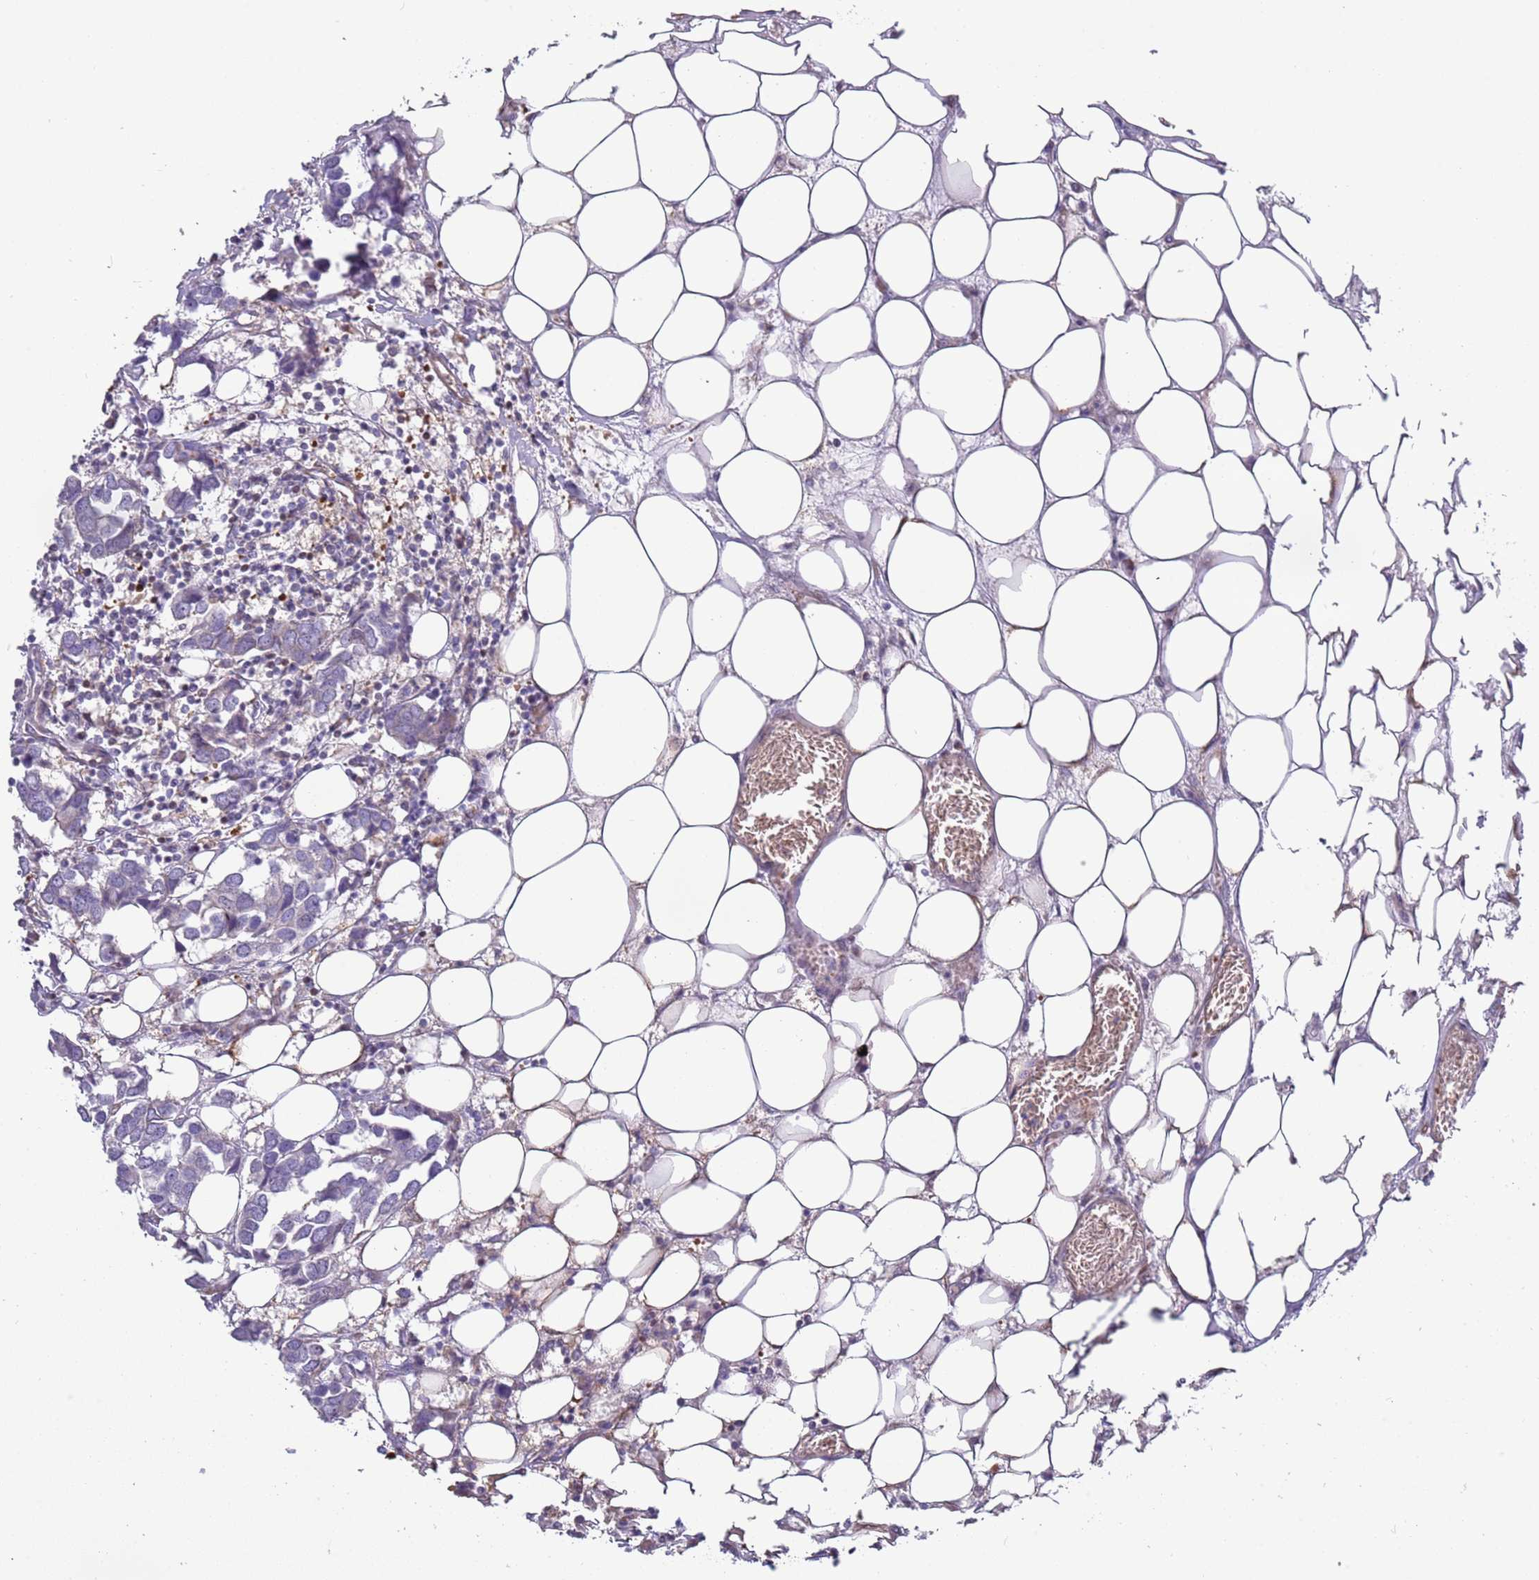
{"staining": {"intensity": "negative", "quantity": "none", "location": "none"}, "tissue": "breast cancer", "cell_type": "Tumor cells", "image_type": "cancer", "snomed": [{"axis": "morphology", "description": "Duct carcinoma"}, {"axis": "topography", "description": "Breast"}], "caption": "High magnification brightfield microscopy of breast cancer stained with DAB (3,3'-diaminobenzidine) (brown) and counterstained with hematoxylin (blue): tumor cells show no significant positivity.", "gene": "ITGB6", "patient": {"sex": "female", "age": 83}}